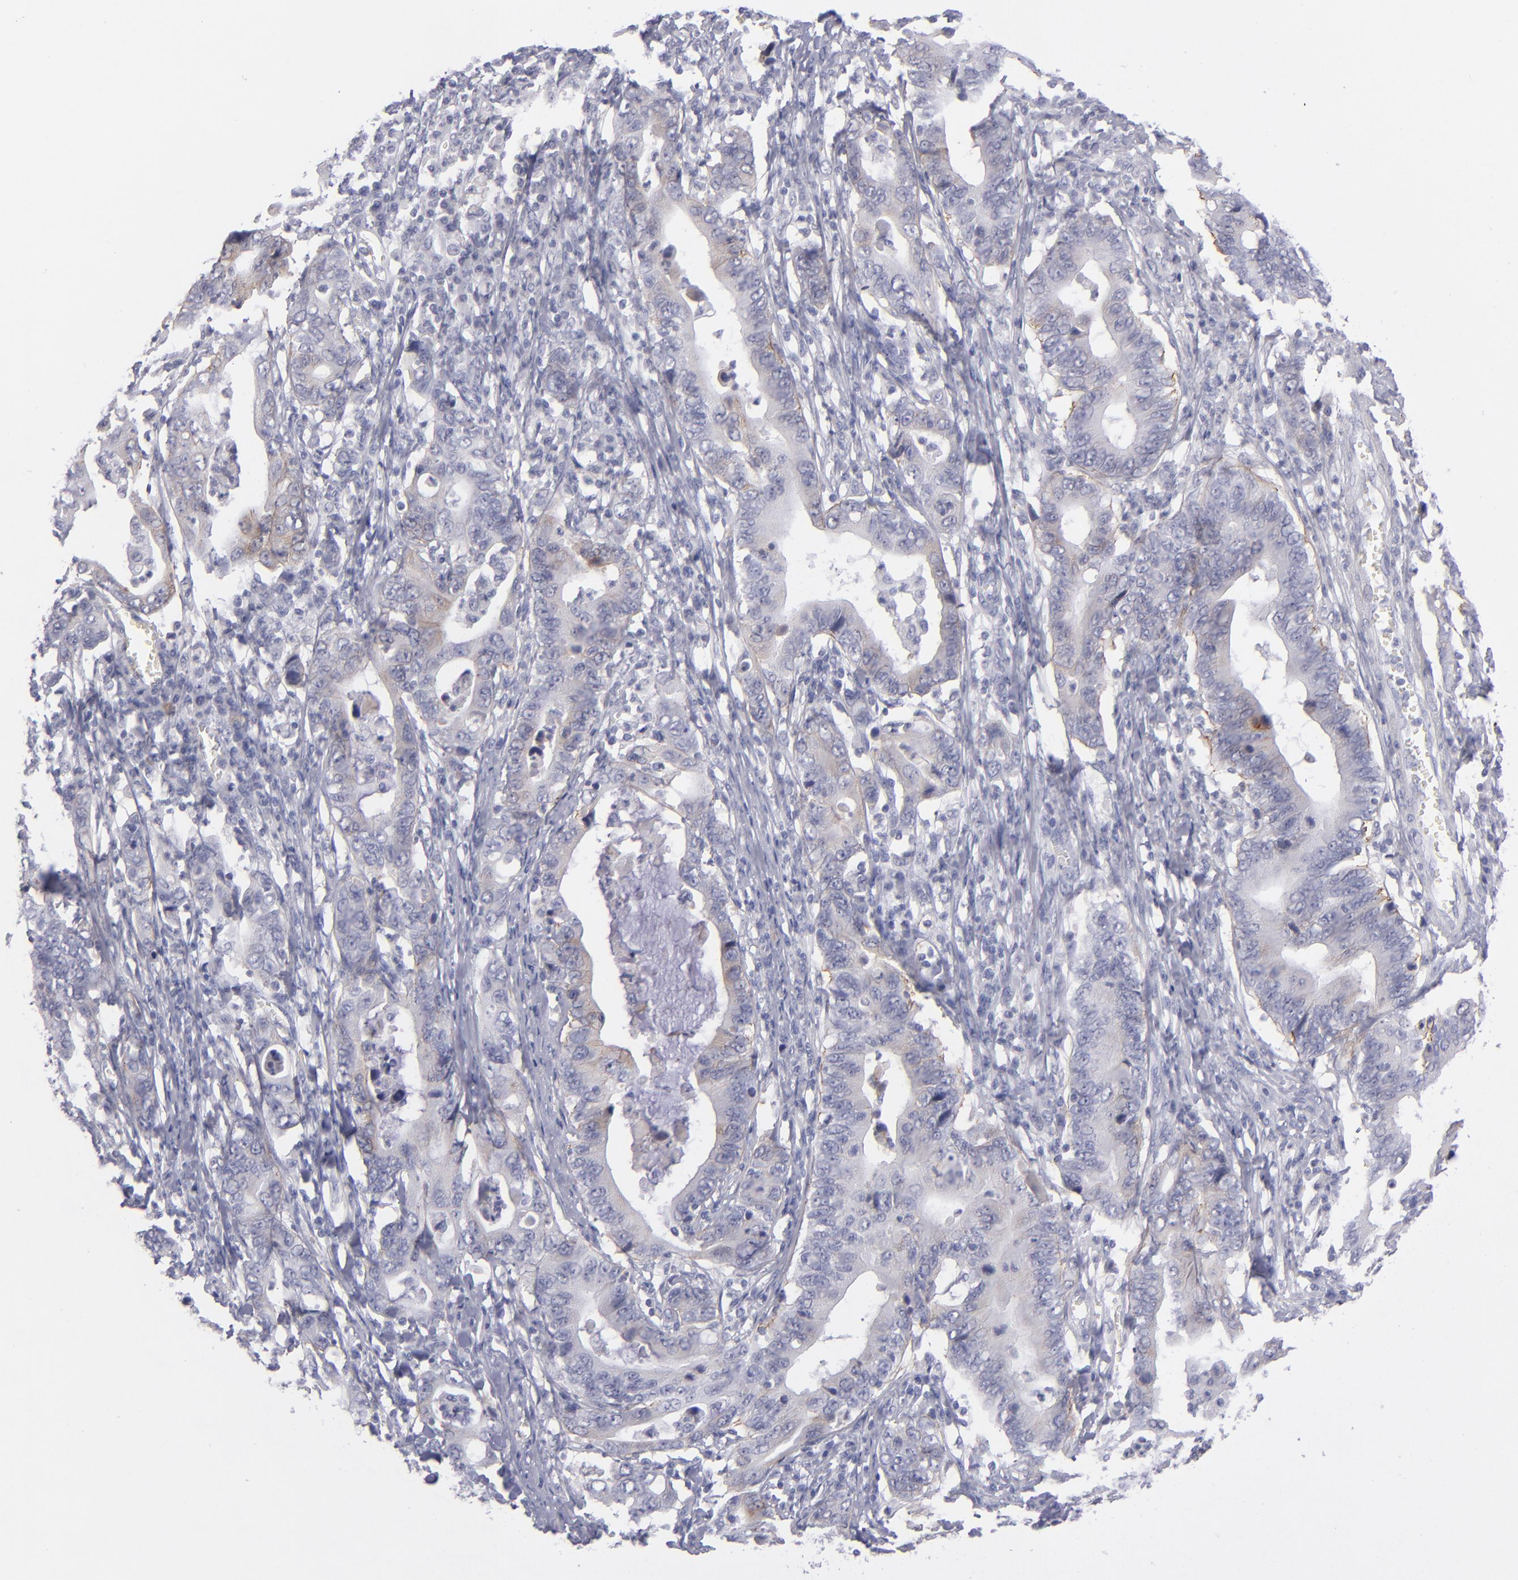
{"staining": {"intensity": "weak", "quantity": "<25%", "location": "cytoplasmic/membranous"}, "tissue": "stomach cancer", "cell_type": "Tumor cells", "image_type": "cancer", "snomed": [{"axis": "morphology", "description": "Adenocarcinoma, NOS"}, {"axis": "topography", "description": "Stomach, upper"}], "caption": "IHC image of neoplastic tissue: human adenocarcinoma (stomach) stained with DAB demonstrates no significant protein positivity in tumor cells.", "gene": "ITGB4", "patient": {"sex": "male", "age": 63}}